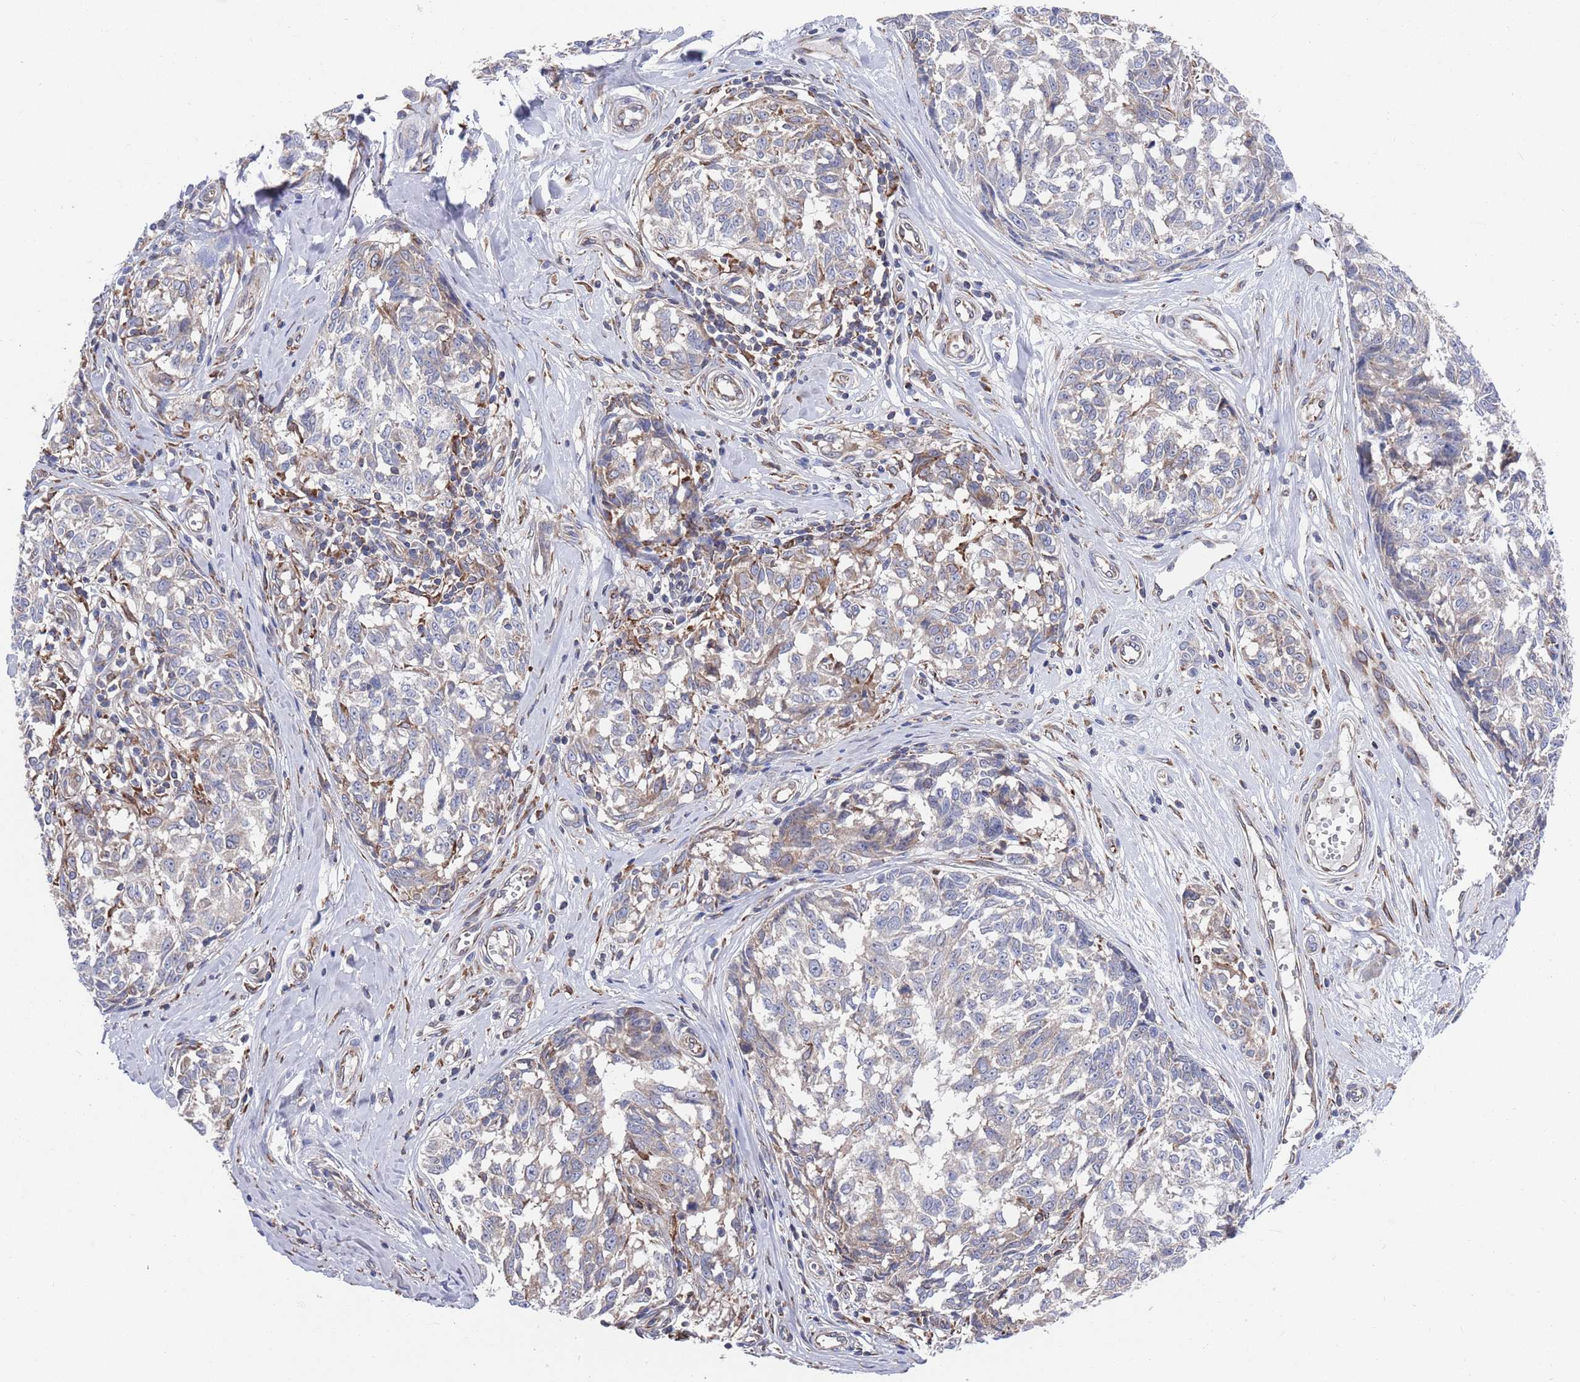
{"staining": {"intensity": "weak", "quantity": "<25%", "location": "cytoplasmic/membranous"}, "tissue": "melanoma", "cell_type": "Tumor cells", "image_type": "cancer", "snomed": [{"axis": "morphology", "description": "Normal tissue, NOS"}, {"axis": "morphology", "description": "Malignant melanoma, NOS"}, {"axis": "topography", "description": "Skin"}], "caption": "An IHC photomicrograph of melanoma is shown. There is no staining in tumor cells of melanoma.", "gene": "GID8", "patient": {"sex": "female", "age": 64}}